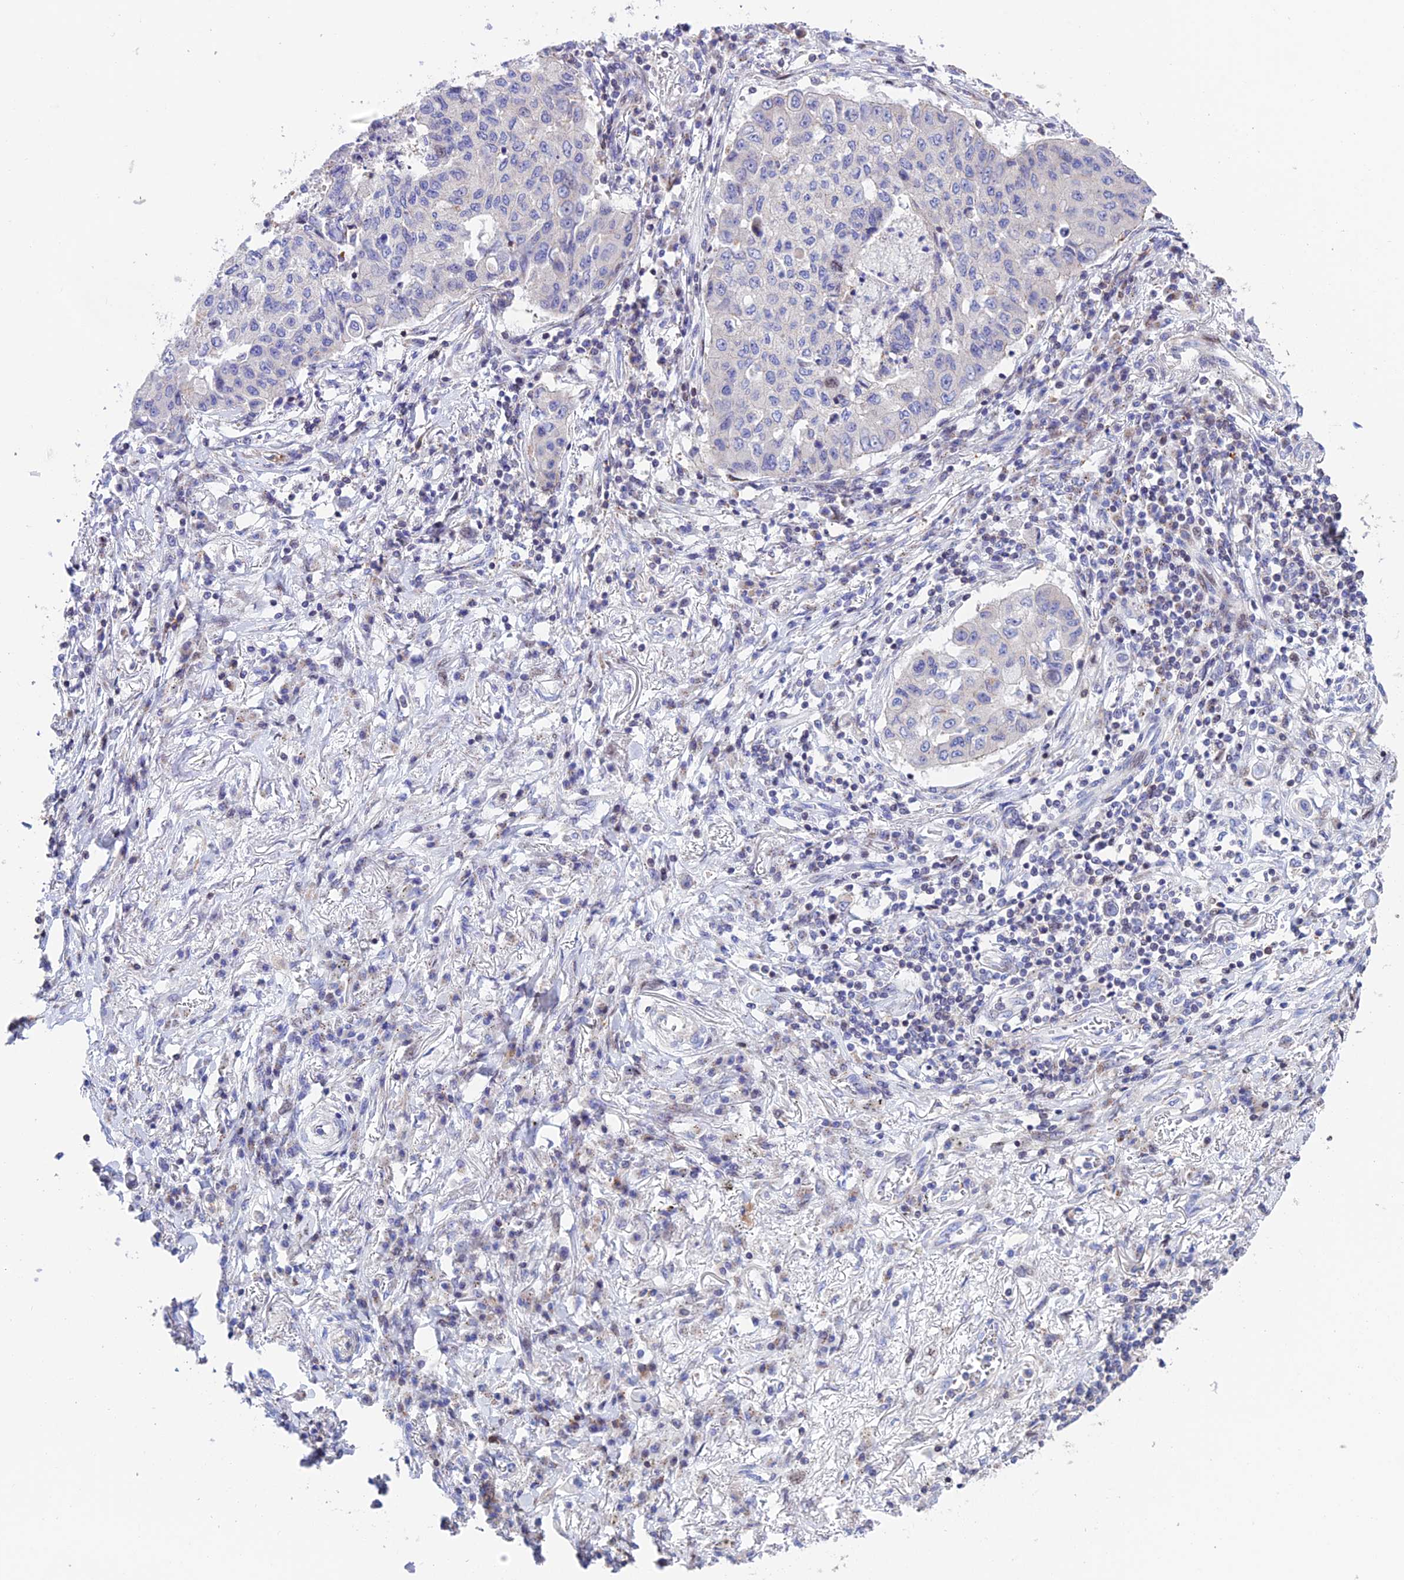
{"staining": {"intensity": "negative", "quantity": "none", "location": "none"}, "tissue": "lung cancer", "cell_type": "Tumor cells", "image_type": "cancer", "snomed": [{"axis": "morphology", "description": "Squamous cell carcinoma, NOS"}, {"axis": "topography", "description": "Lung"}], "caption": "Lung cancer stained for a protein using immunohistochemistry (IHC) shows no positivity tumor cells.", "gene": "PRIM1", "patient": {"sex": "male", "age": 74}}